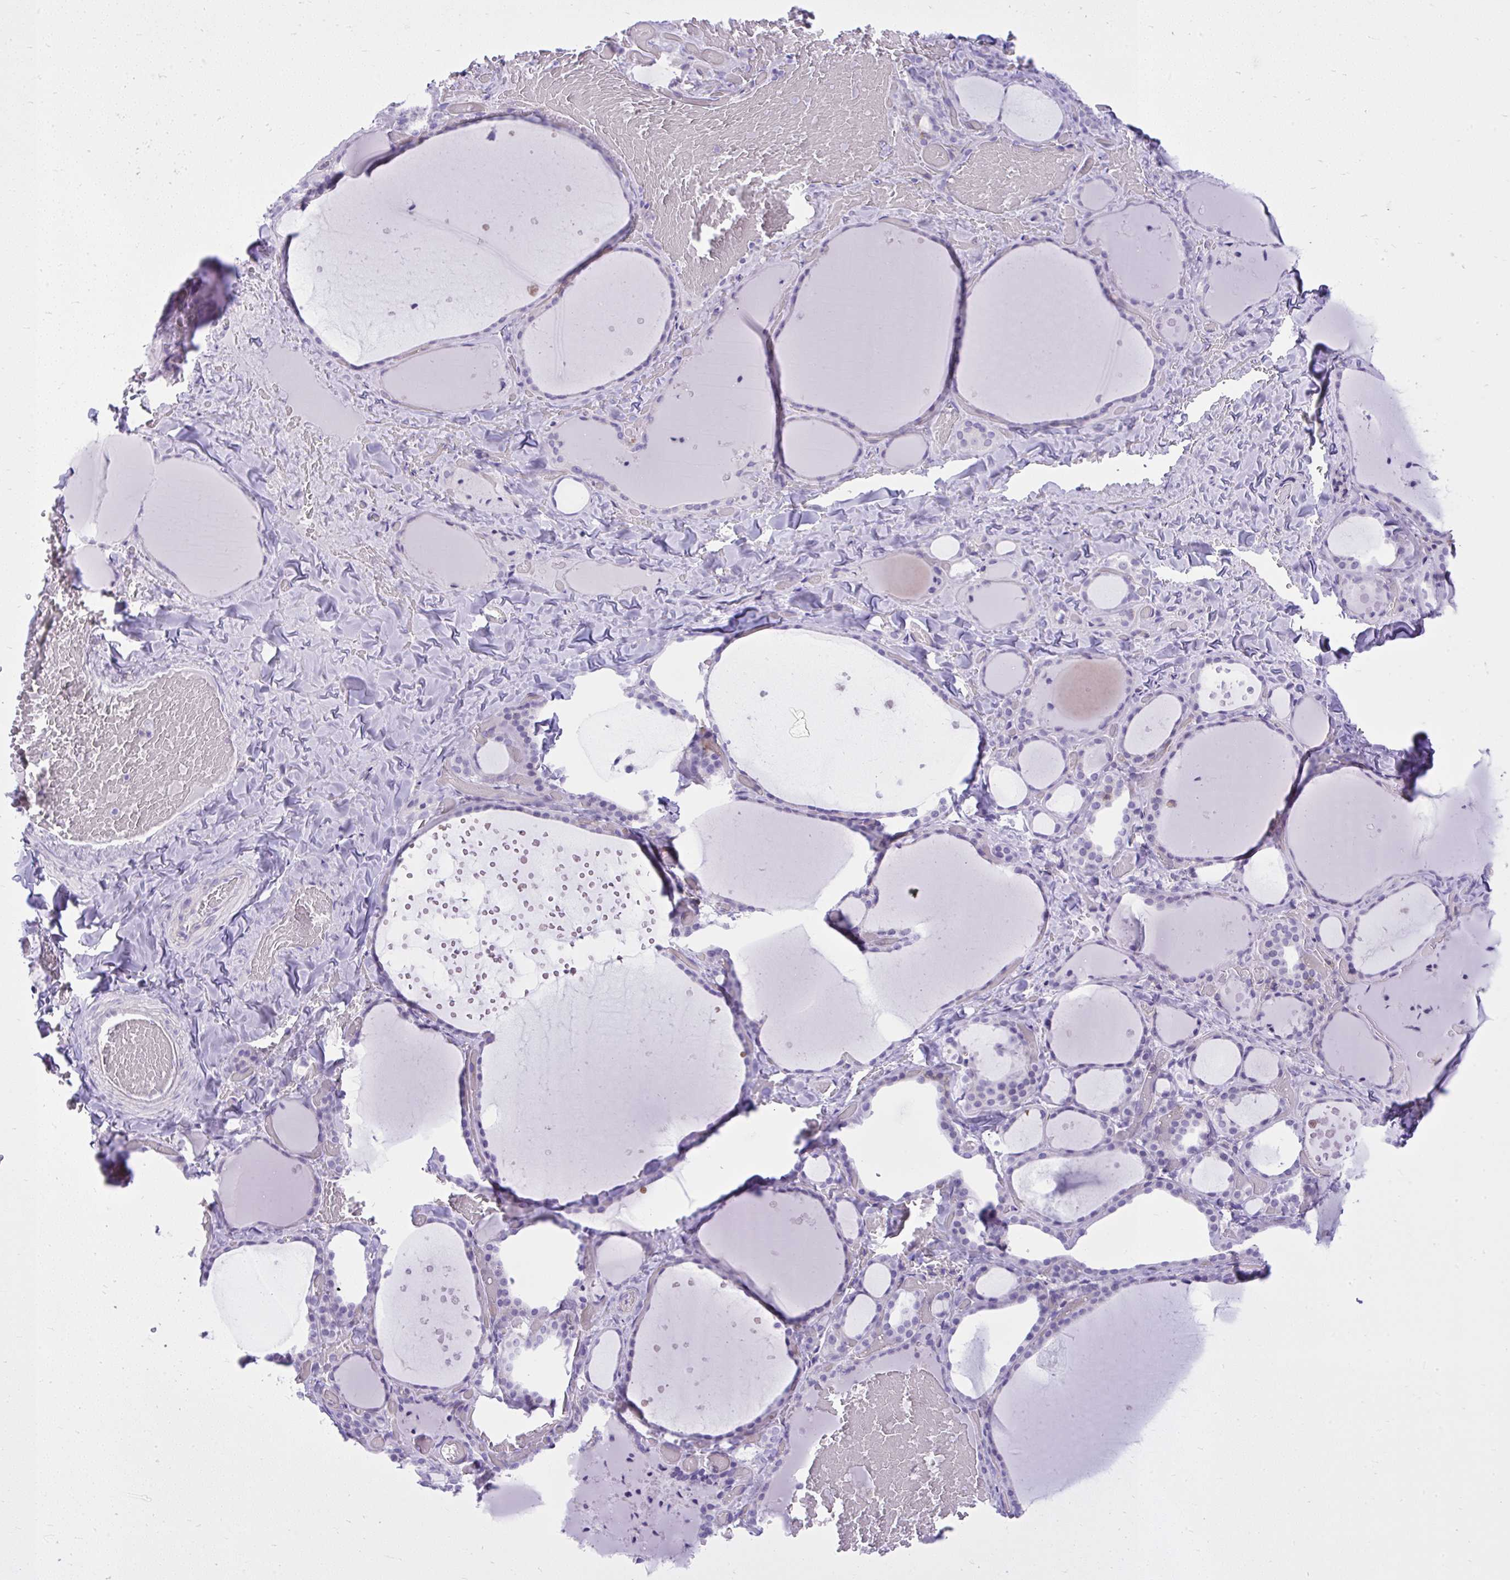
{"staining": {"intensity": "negative", "quantity": "none", "location": "none"}, "tissue": "thyroid gland", "cell_type": "Glandular cells", "image_type": "normal", "snomed": [{"axis": "morphology", "description": "Normal tissue, NOS"}, {"axis": "topography", "description": "Thyroid gland"}], "caption": "DAB immunohistochemical staining of benign human thyroid gland reveals no significant staining in glandular cells. Brightfield microscopy of immunohistochemistry stained with DAB (brown) and hematoxylin (blue), captured at high magnification.", "gene": "GPRIN3", "patient": {"sex": "female", "age": 36}}